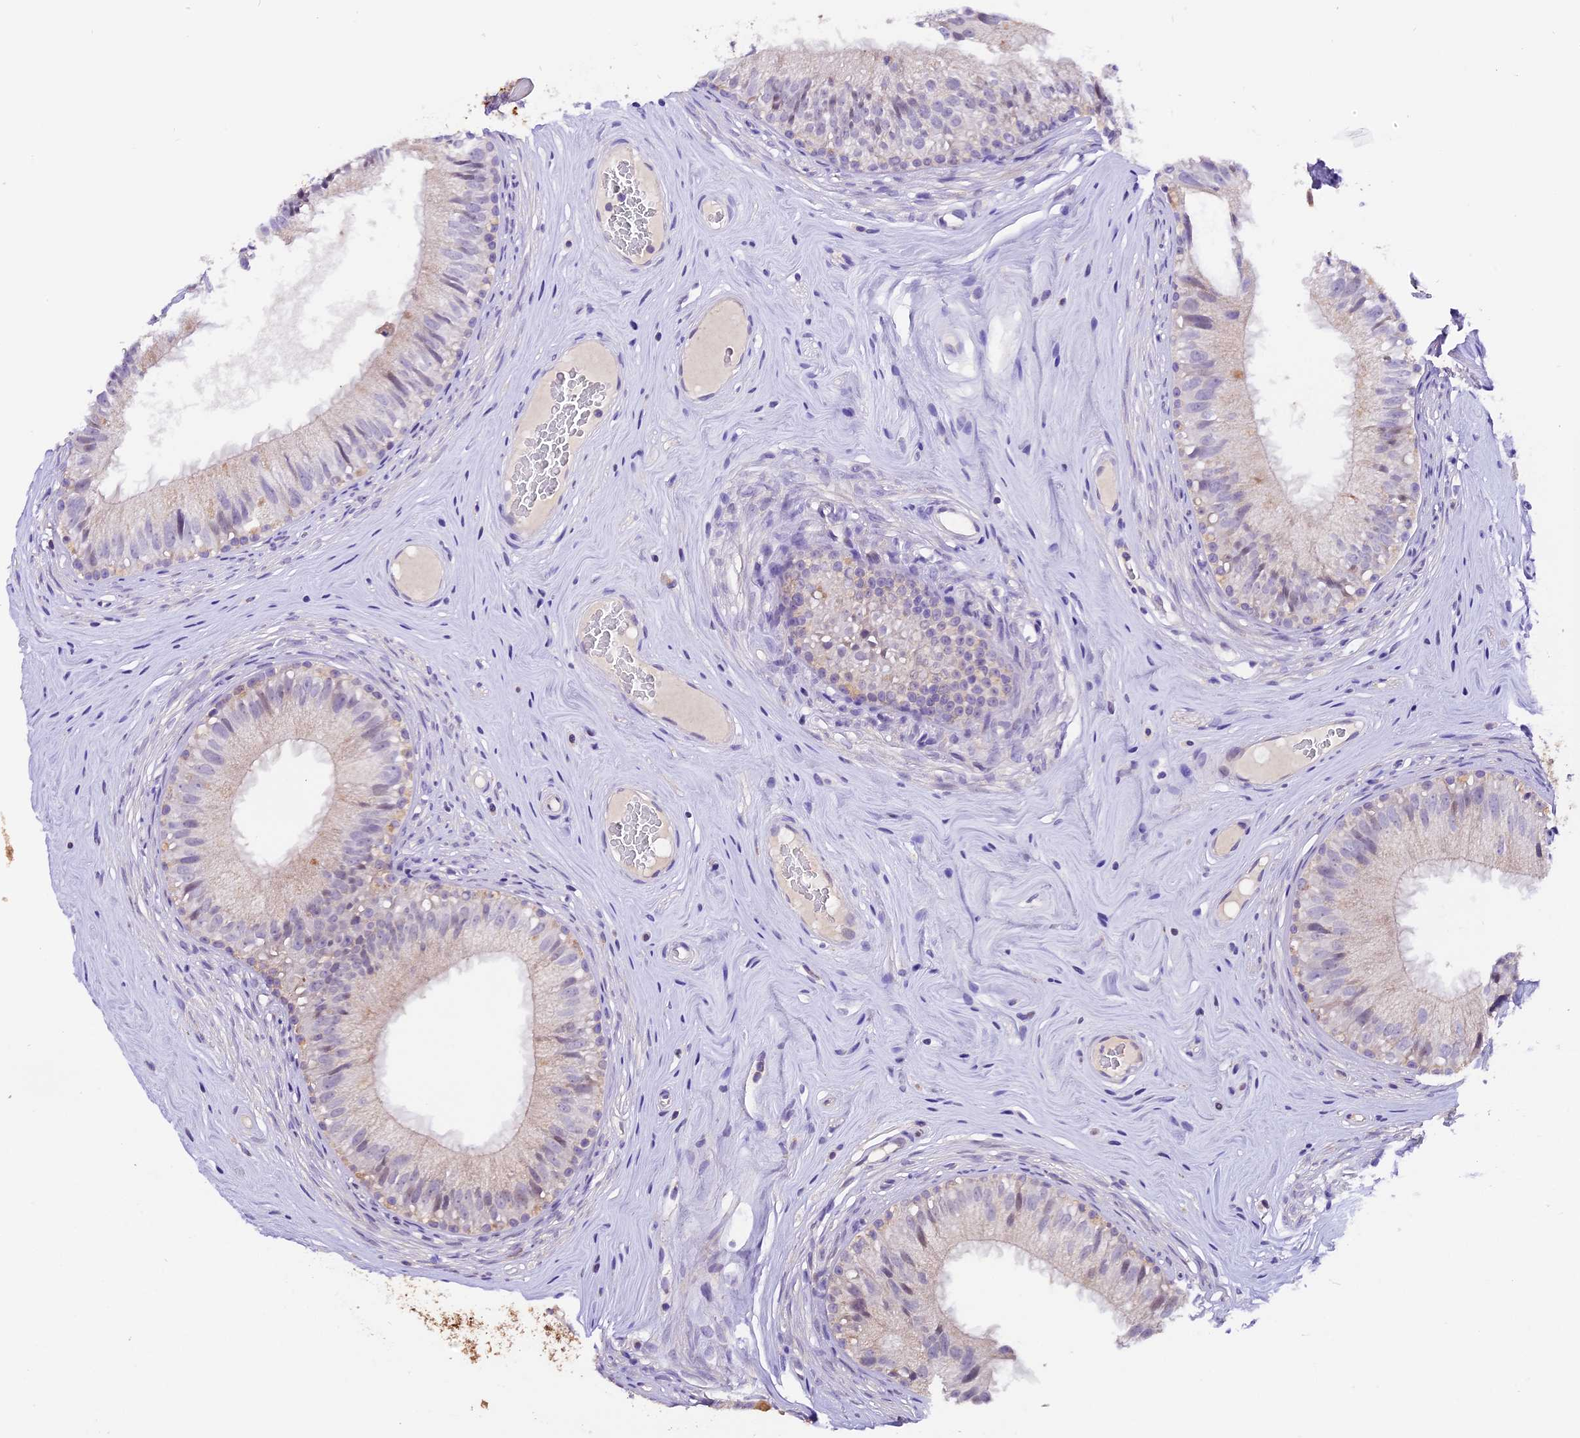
{"staining": {"intensity": "negative", "quantity": "none", "location": "none"}, "tissue": "epididymis", "cell_type": "Glandular cells", "image_type": "normal", "snomed": [{"axis": "morphology", "description": "Normal tissue, NOS"}, {"axis": "topography", "description": "Epididymis"}], "caption": "Immunohistochemistry (IHC) of benign epididymis demonstrates no staining in glandular cells.", "gene": "DDX28", "patient": {"sex": "male", "age": 45}}